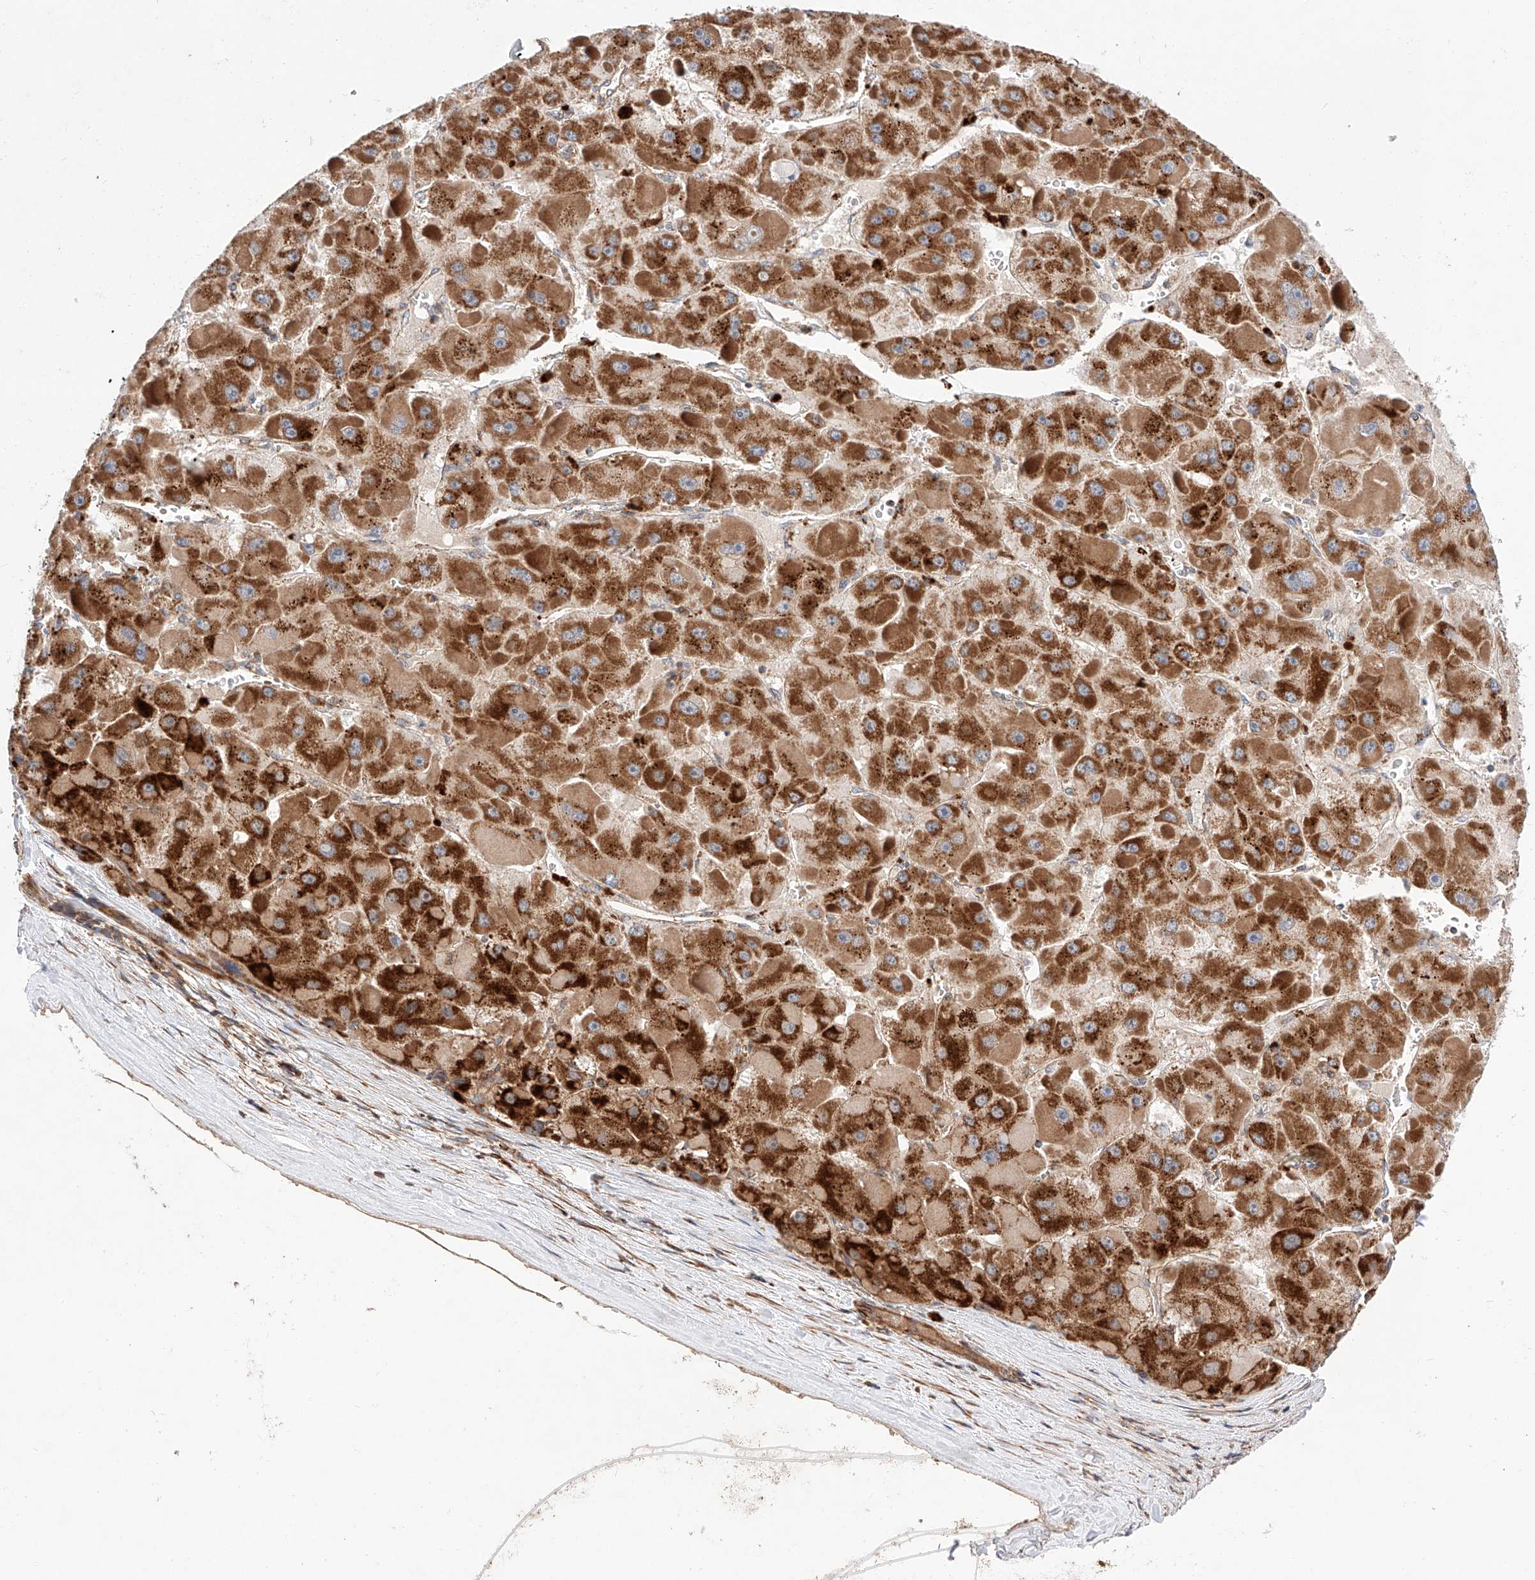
{"staining": {"intensity": "strong", "quantity": ">75%", "location": "cytoplasmic/membranous"}, "tissue": "liver cancer", "cell_type": "Tumor cells", "image_type": "cancer", "snomed": [{"axis": "morphology", "description": "Carcinoma, Hepatocellular, NOS"}, {"axis": "topography", "description": "Liver"}], "caption": "Immunohistochemical staining of liver cancer (hepatocellular carcinoma) displays high levels of strong cytoplasmic/membranous protein positivity in about >75% of tumor cells.", "gene": "NR1D1", "patient": {"sex": "female", "age": 73}}